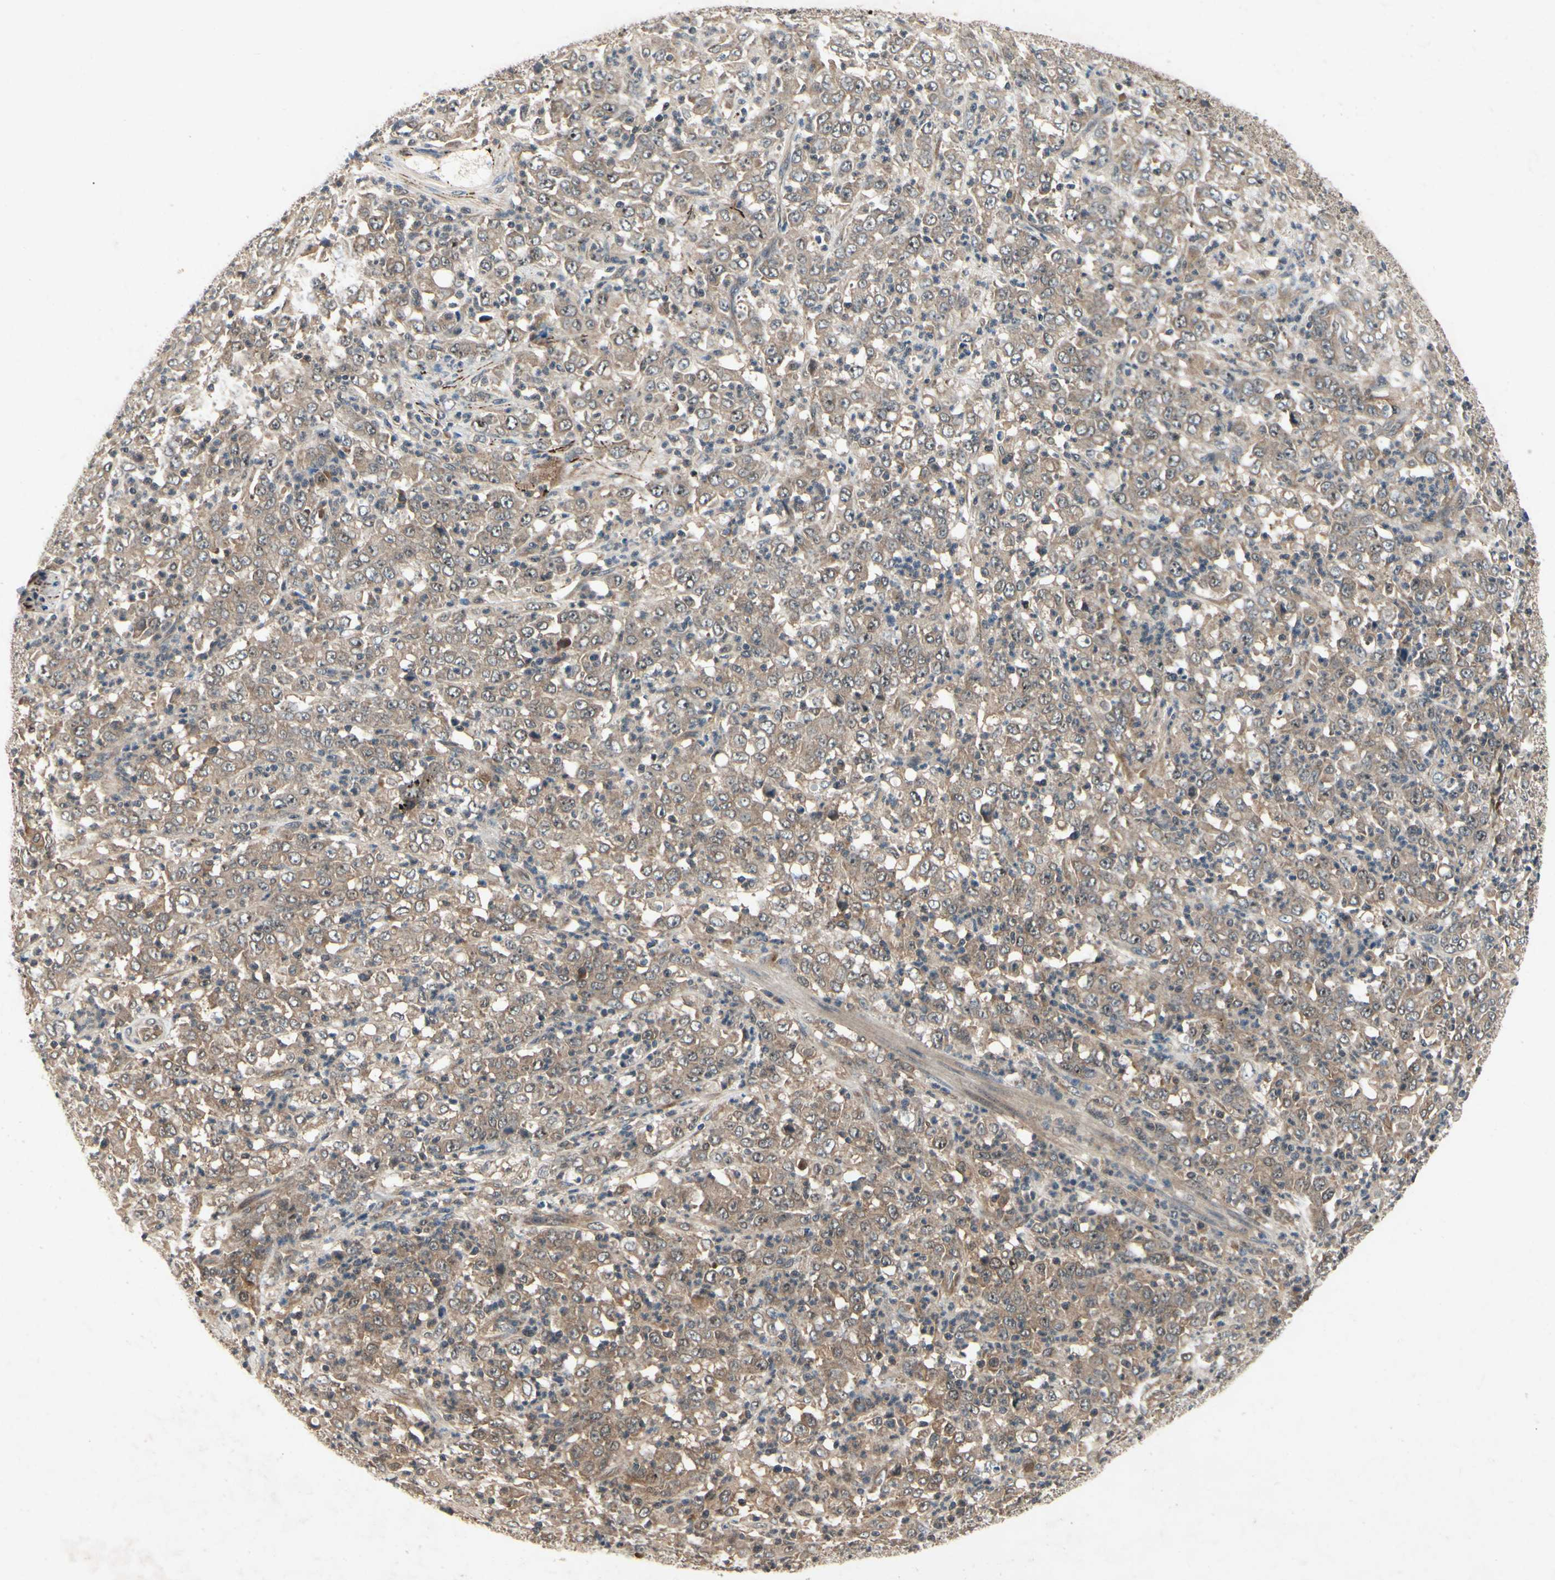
{"staining": {"intensity": "moderate", "quantity": ">75%", "location": "cytoplasmic/membranous"}, "tissue": "stomach cancer", "cell_type": "Tumor cells", "image_type": "cancer", "snomed": [{"axis": "morphology", "description": "Adenocarcinoma, NOS"}, {"axis": "topography", "description": "Stomach, lower"}], "caption": "High-magnification brightfield microscopy of stomach adenocarcinoma stained with DAB (3,3'-diaminobenzidine) (brown) and counterstained with hematoxylin (blue). tumor cells exhibit moderate cytoplasmic/membranous positivity is present in approximately>75% of cells.", "gene": "RNF14", "patient": {"sex": "female", "age": 71}}